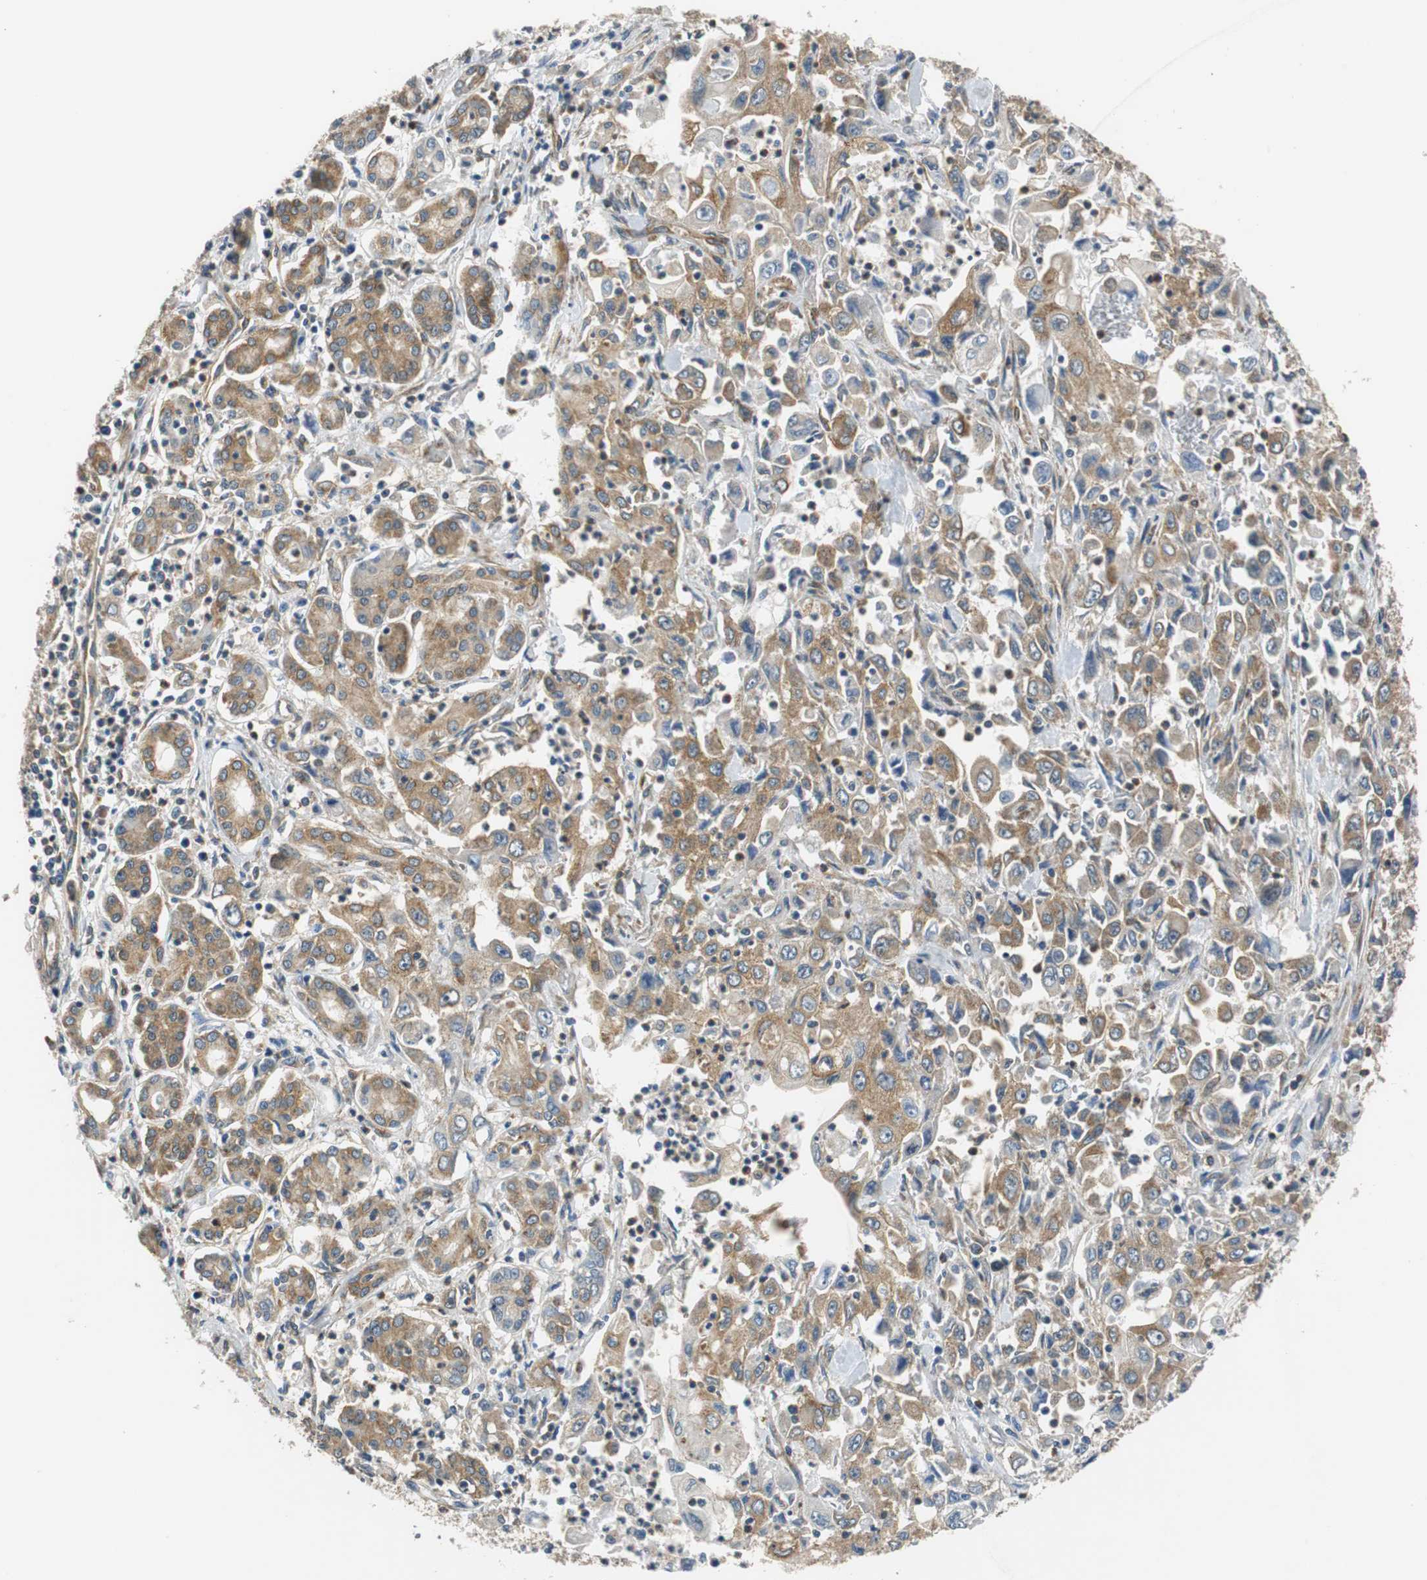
{"staining": {"intensity": "moderate", "quantity": ">75%", "location": "cytoplasmic/membranous"}, "tissue": "pancreatic cancer", "cell_type": "Tumor cells", "image_type": "cancer", "snomed": [{"axis": "morphology", "description": "Adenocarcinoma, NOS"}, {"axis": "topography", "description": "Pancreas"}], "caption": "Pancreatic cancer (adenocarcinoma) tissue displays moderate cytoplasmic/membranous expression in approximately >75% of tumor cells, visualized by immunohistochemistry. (DAB = brown stain, brightfield microscopy at high magnification).", "gene": "CNOT3", "patient": {"sex": "male", "age": 70}}